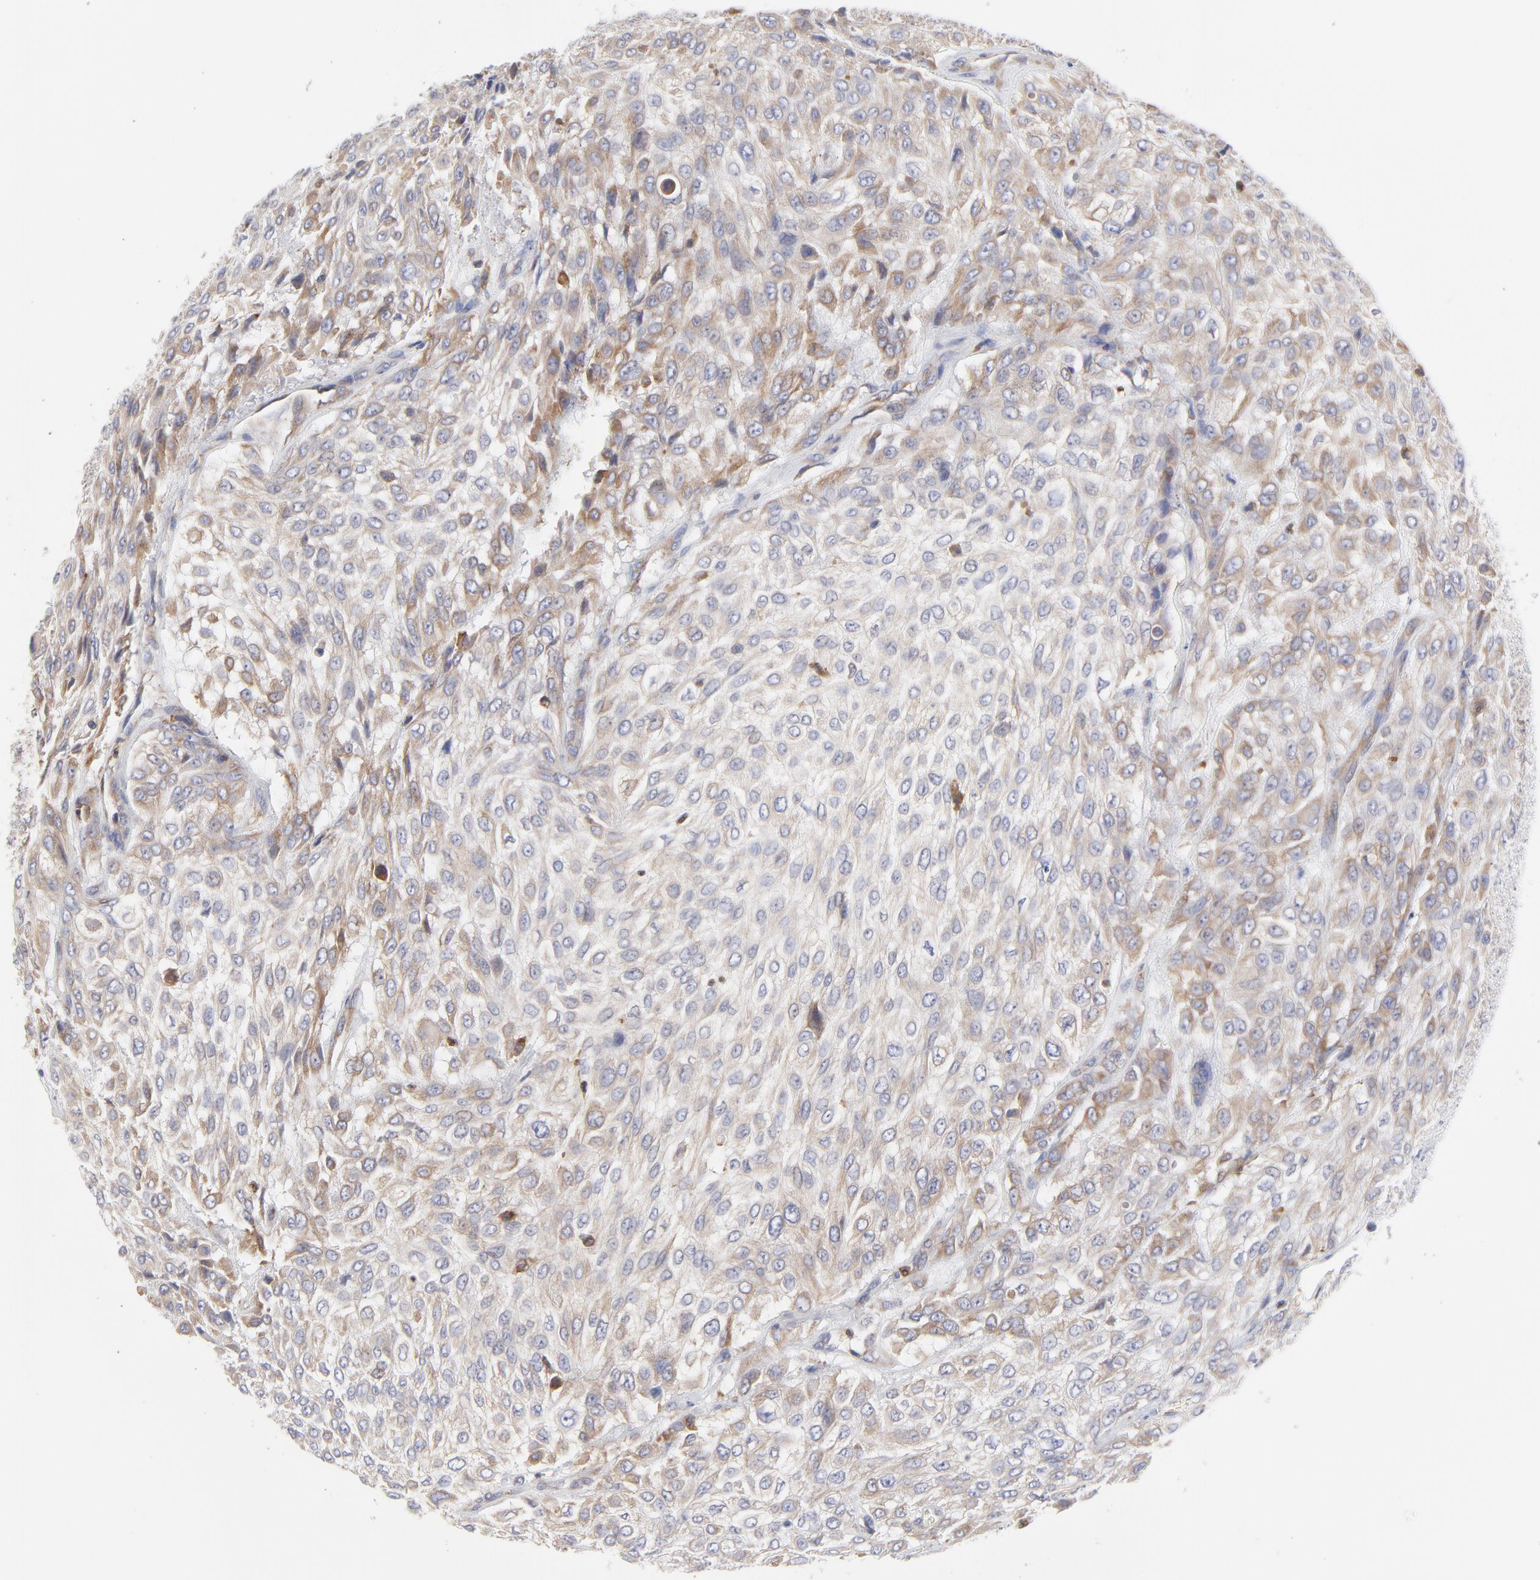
{"staining": {"intensity": "moderate", "quantity": ">75%", "location": "cytoplasmic/membranous"}, "tissue": "urothelial cancer", "cell_type": "Tumor cells", "image_type": "cancer", "snomed": [{"axis": "morphology", "description": "Urothelial carcinoma, High grade"}, {"axis": "topography", "description": "Urinary bladder"}], "caption": "Protein staining of urothelial cancer tissue exhibits moderate cytoplasmic/membranous positivity in approximately >75% of tumor cells.", "gene": "MOSPD2", "patient": {"sex": "male", "age": 57}}